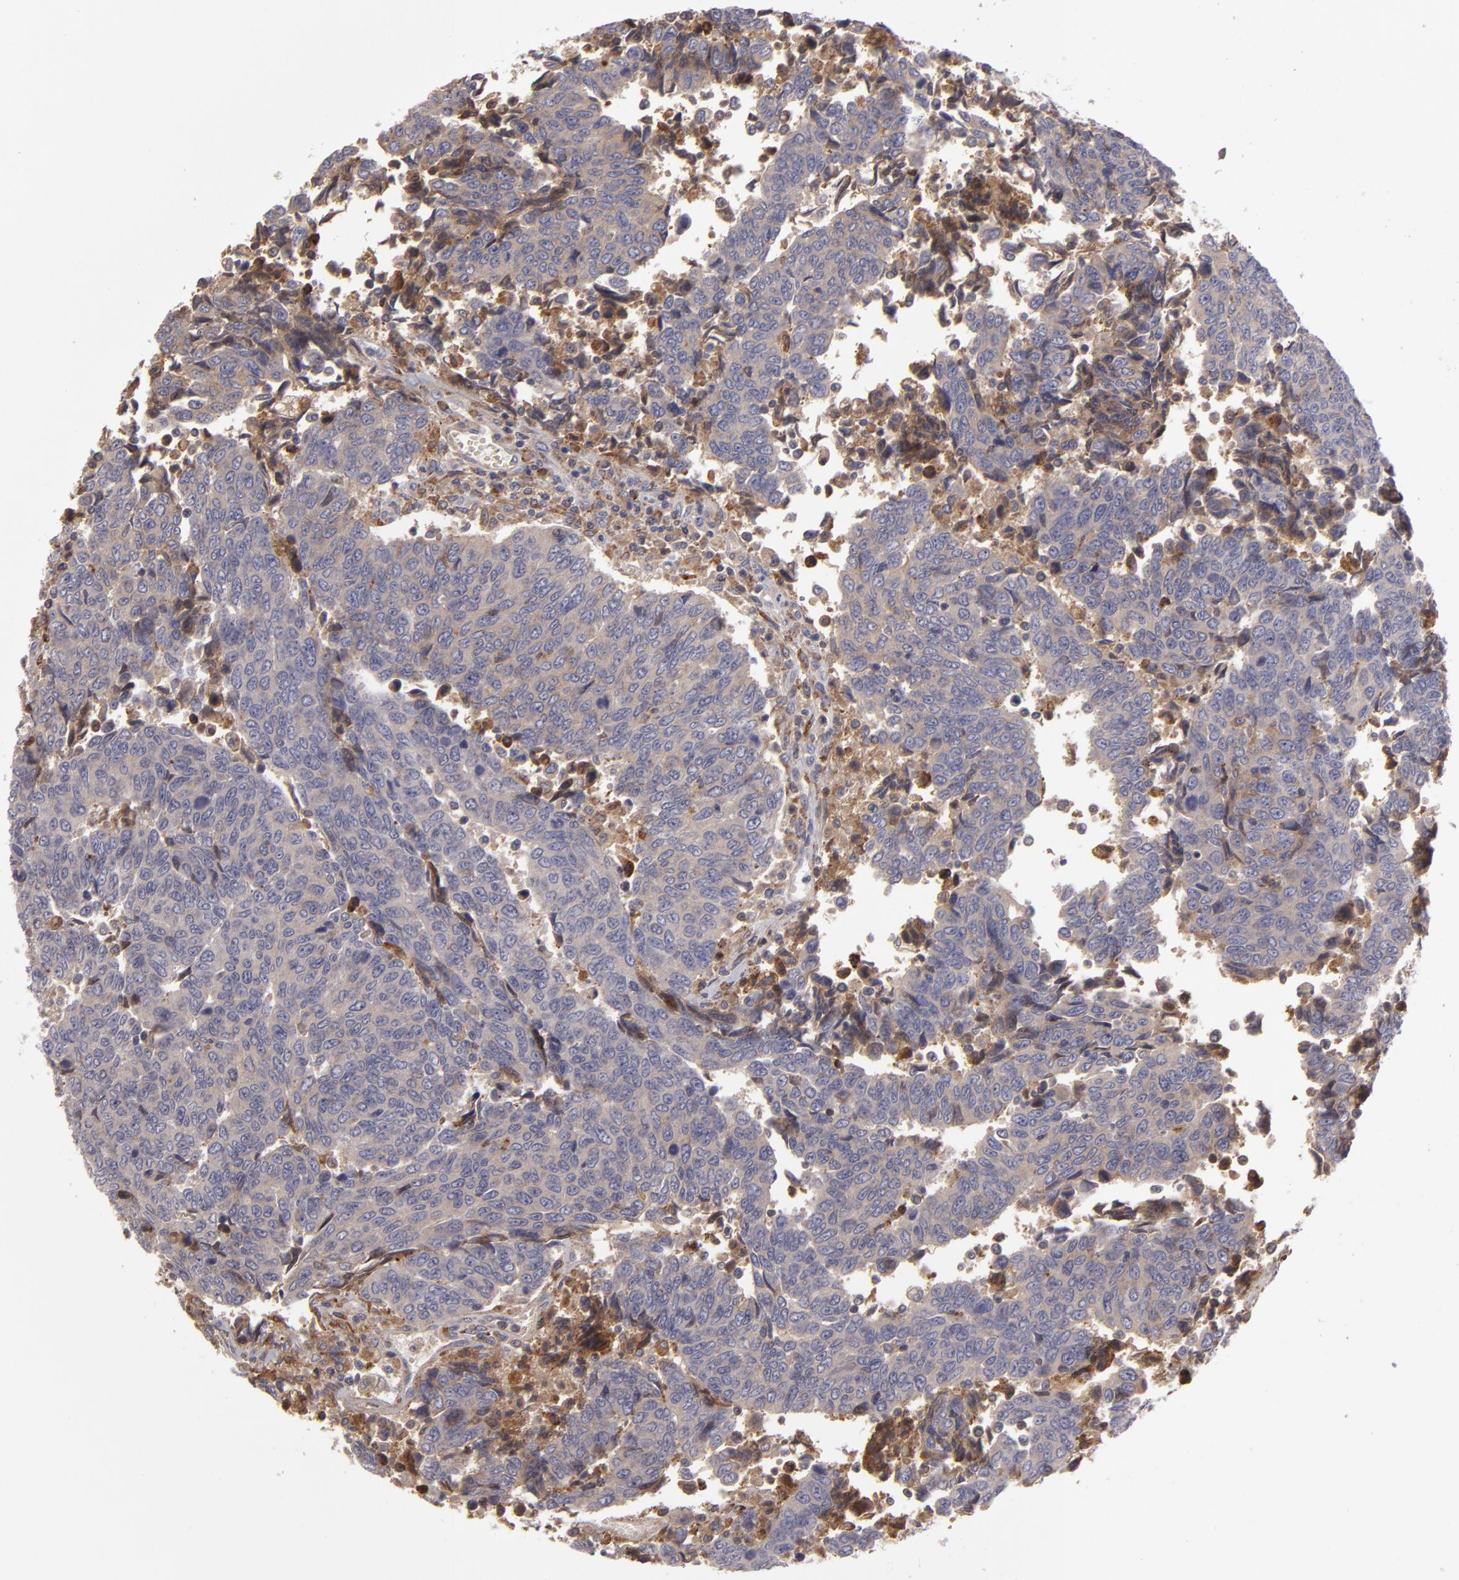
{"staining": {"intensity": "weak", "quantity": ">75%", "location": "cytoplasmic/membranous"}, "tissue": "urothelial cancer", "cell_type": "Tumor cells", "image_type": "cancer", "snomed": [{"axis": "morphology", "description": "Urothelial carcinoma, High grade"}, {"axis": "topography", "description": "Urinary bladder"}], "caption": "The image exhibits staining of urothelial carcinoma (high-grade), revealing weak cytoplasmic/membranous protein positivity (brown color) within tumor cells.", "gene": "CFB", "patient": {"sex": "male", "age": 86}}